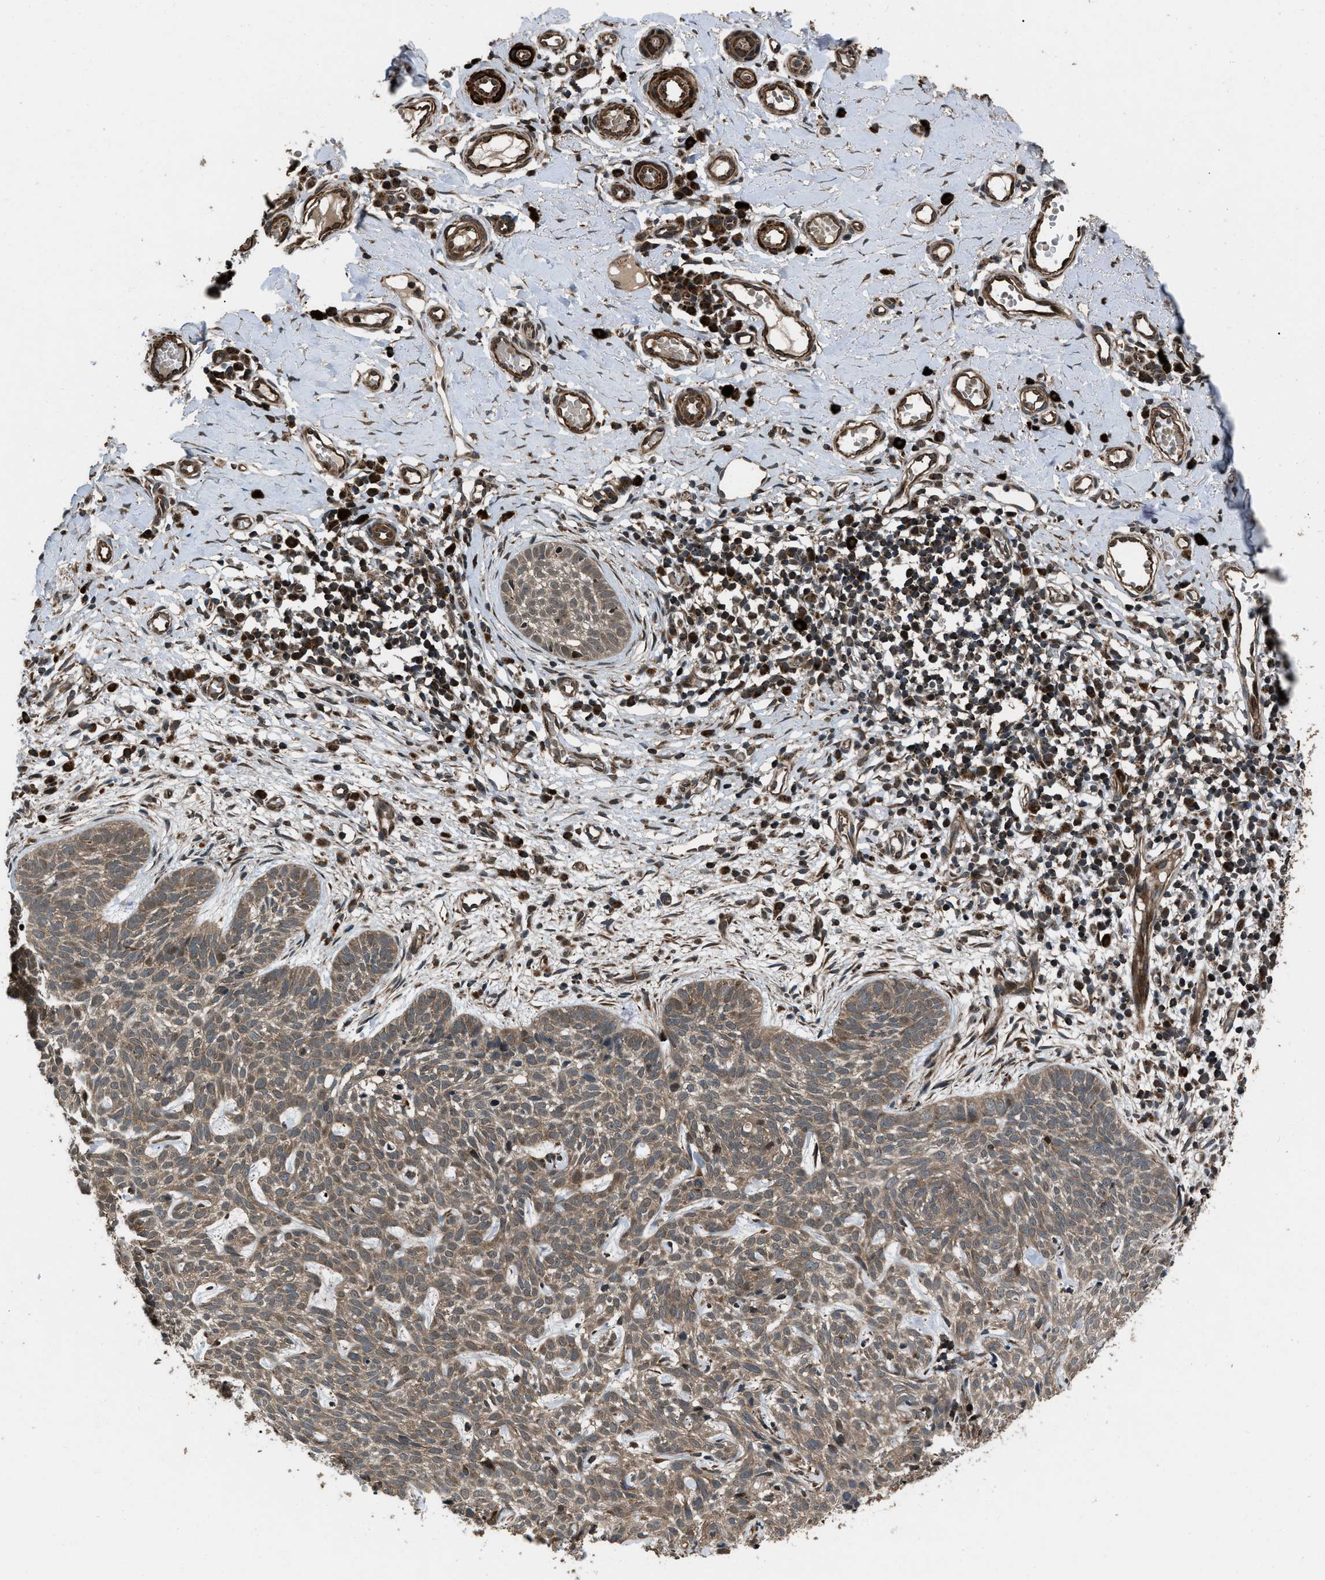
{"staining": {"intensity": "weak", "quantity": ">75%", "location": "cytoplasmic/membranous"}, "tissue": "skin cancer", "cell_type": "Tumor cells", "image_type": "cancer", "snomed": [{"axis": "morphology", "description": "Basal cell carcinoma"}, {"axis": "topography", "description": "Skin"}], "caption": "Skin cancer stained with DAB immunohistochemistry (IHC) reveals low levels of weak cytoplasmic/membranous expression in about >75% of tumor cells.", "gene": "IRAK4", "patient": {"sex": "female", "age": 59}}